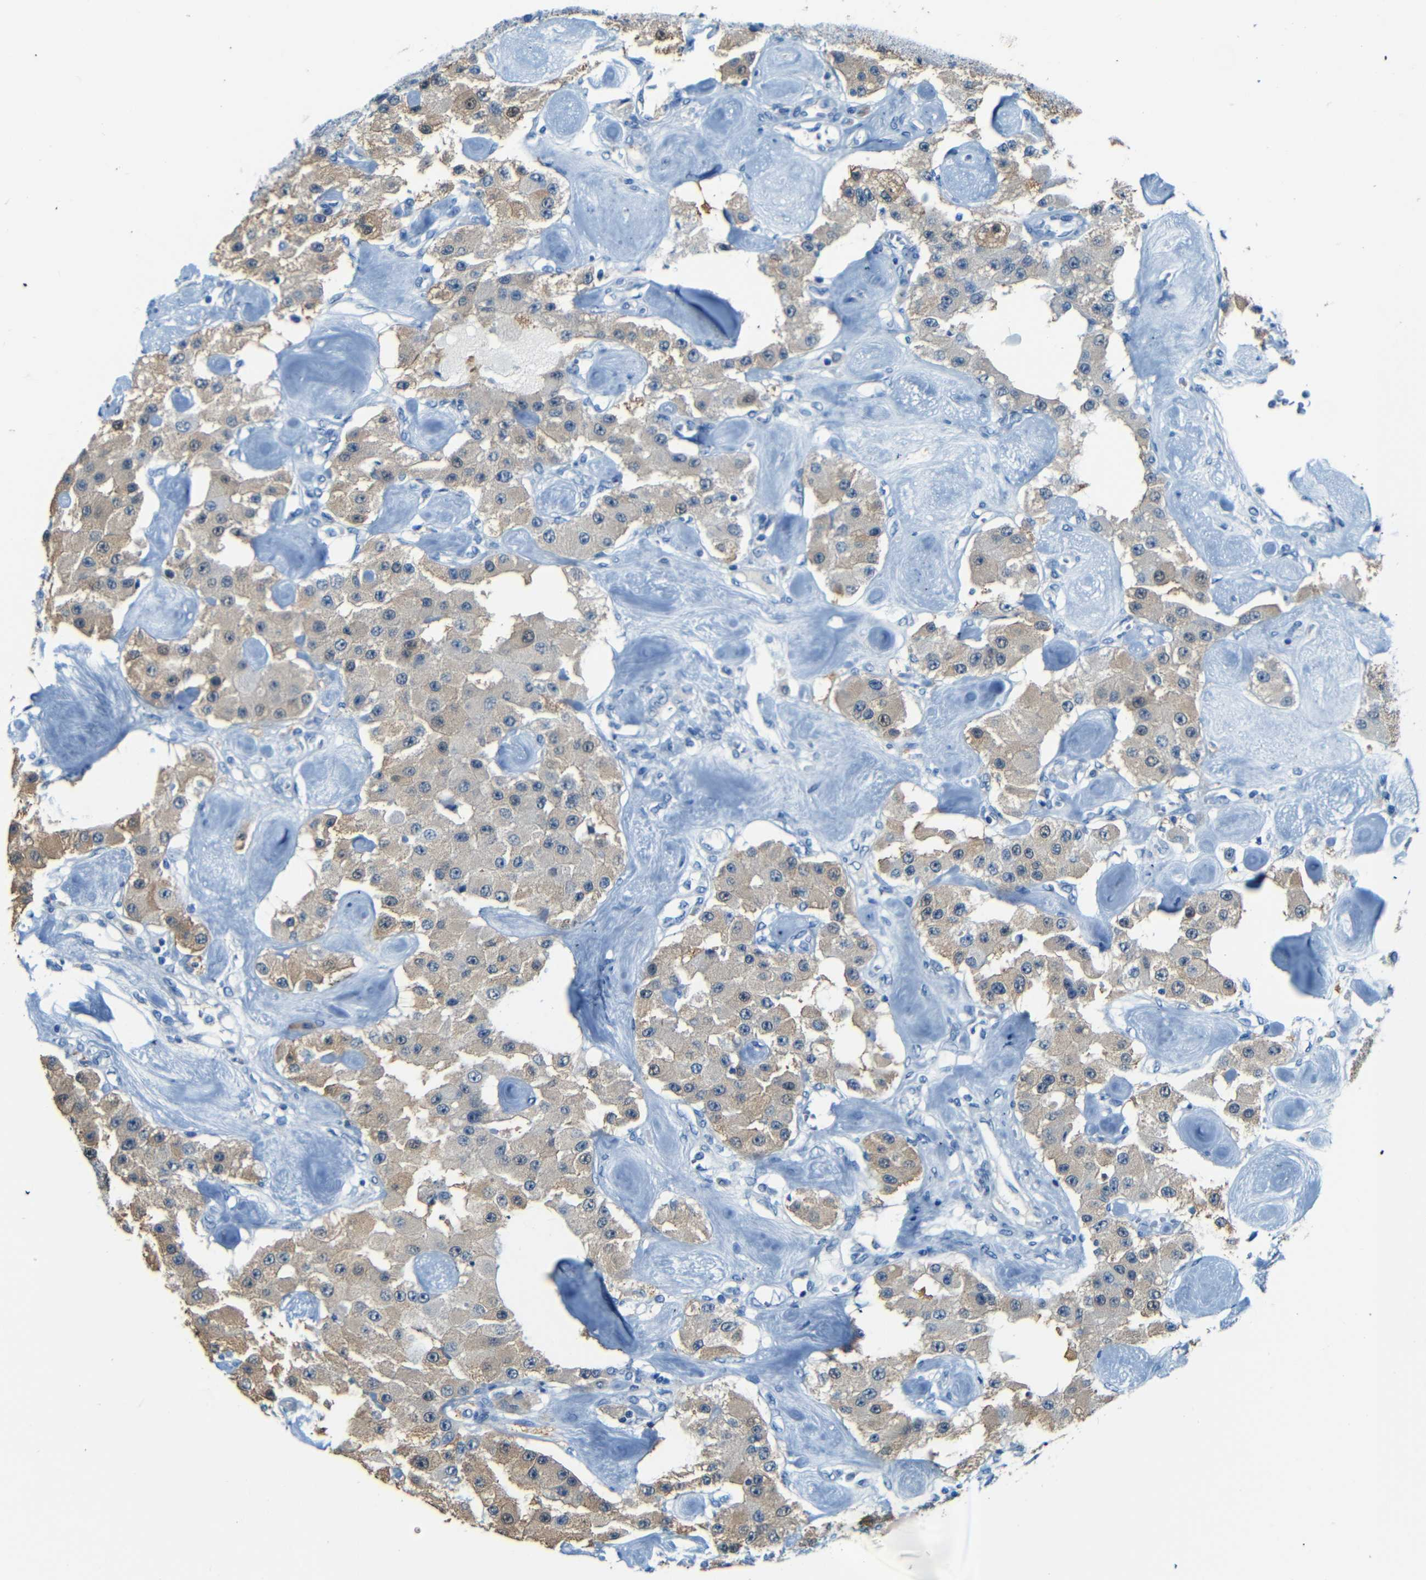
{"staining": {"intensity": "weak", "quantity": ">75%", "location": "cytoplasmic/membranous"}, "tissue": "carcinoid", "cell_type": "Tumor cells", "image_type": "cancer", "snomed": [{"axis": "morphology", "description": "Carcinoid, malignant, NOS"}, {"axis": "topography", "description": "Pancreas"}], "caption": "Weak cytoplasmic/membranous expression for a protein is identified in approximately >75% of tumor cells of carcinoid using IHC.", "gene": "ZMAT1", "patient": {"sex": "male", "age": 41}}